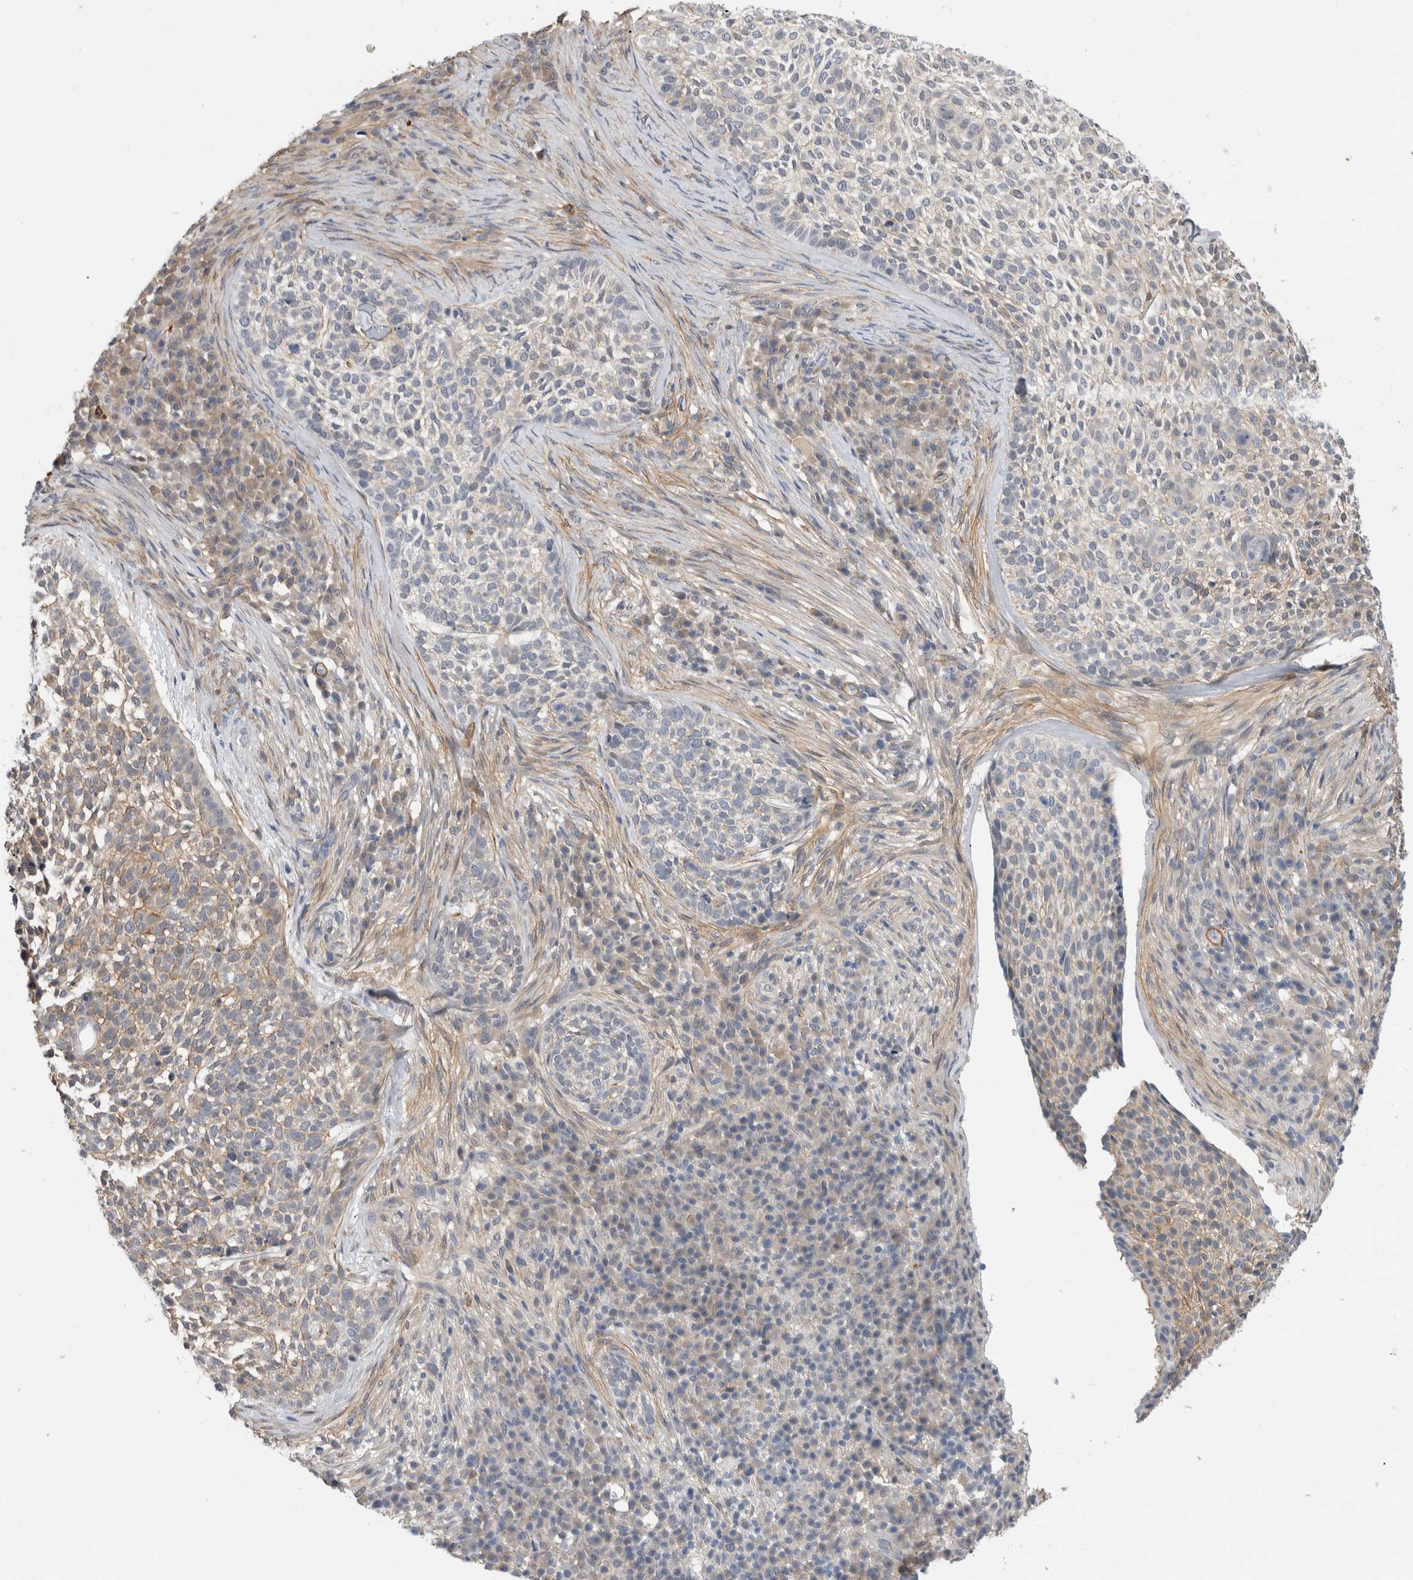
{"staining": {"intensity": "weak", "quantity": "<25%", "location": "cytoplasmic/membranous"}, "tissue": "skin cancer", "cell_type": "Tumor cells", "image_type": "cancer", "snomed": [{"axis": "morphology", "description": "Basal cell carcinoma"}, {"axis": "topography", "description": "Skin"}], "caption": "This image is of skin cancer stained with immunohistochemistry (IHC) to label a protein in brown with the nuclei are counter-stained blue. There is no expression in tumor cells.", "gene": "PGM1", "patient": {"sex": "female", "age": 64}}